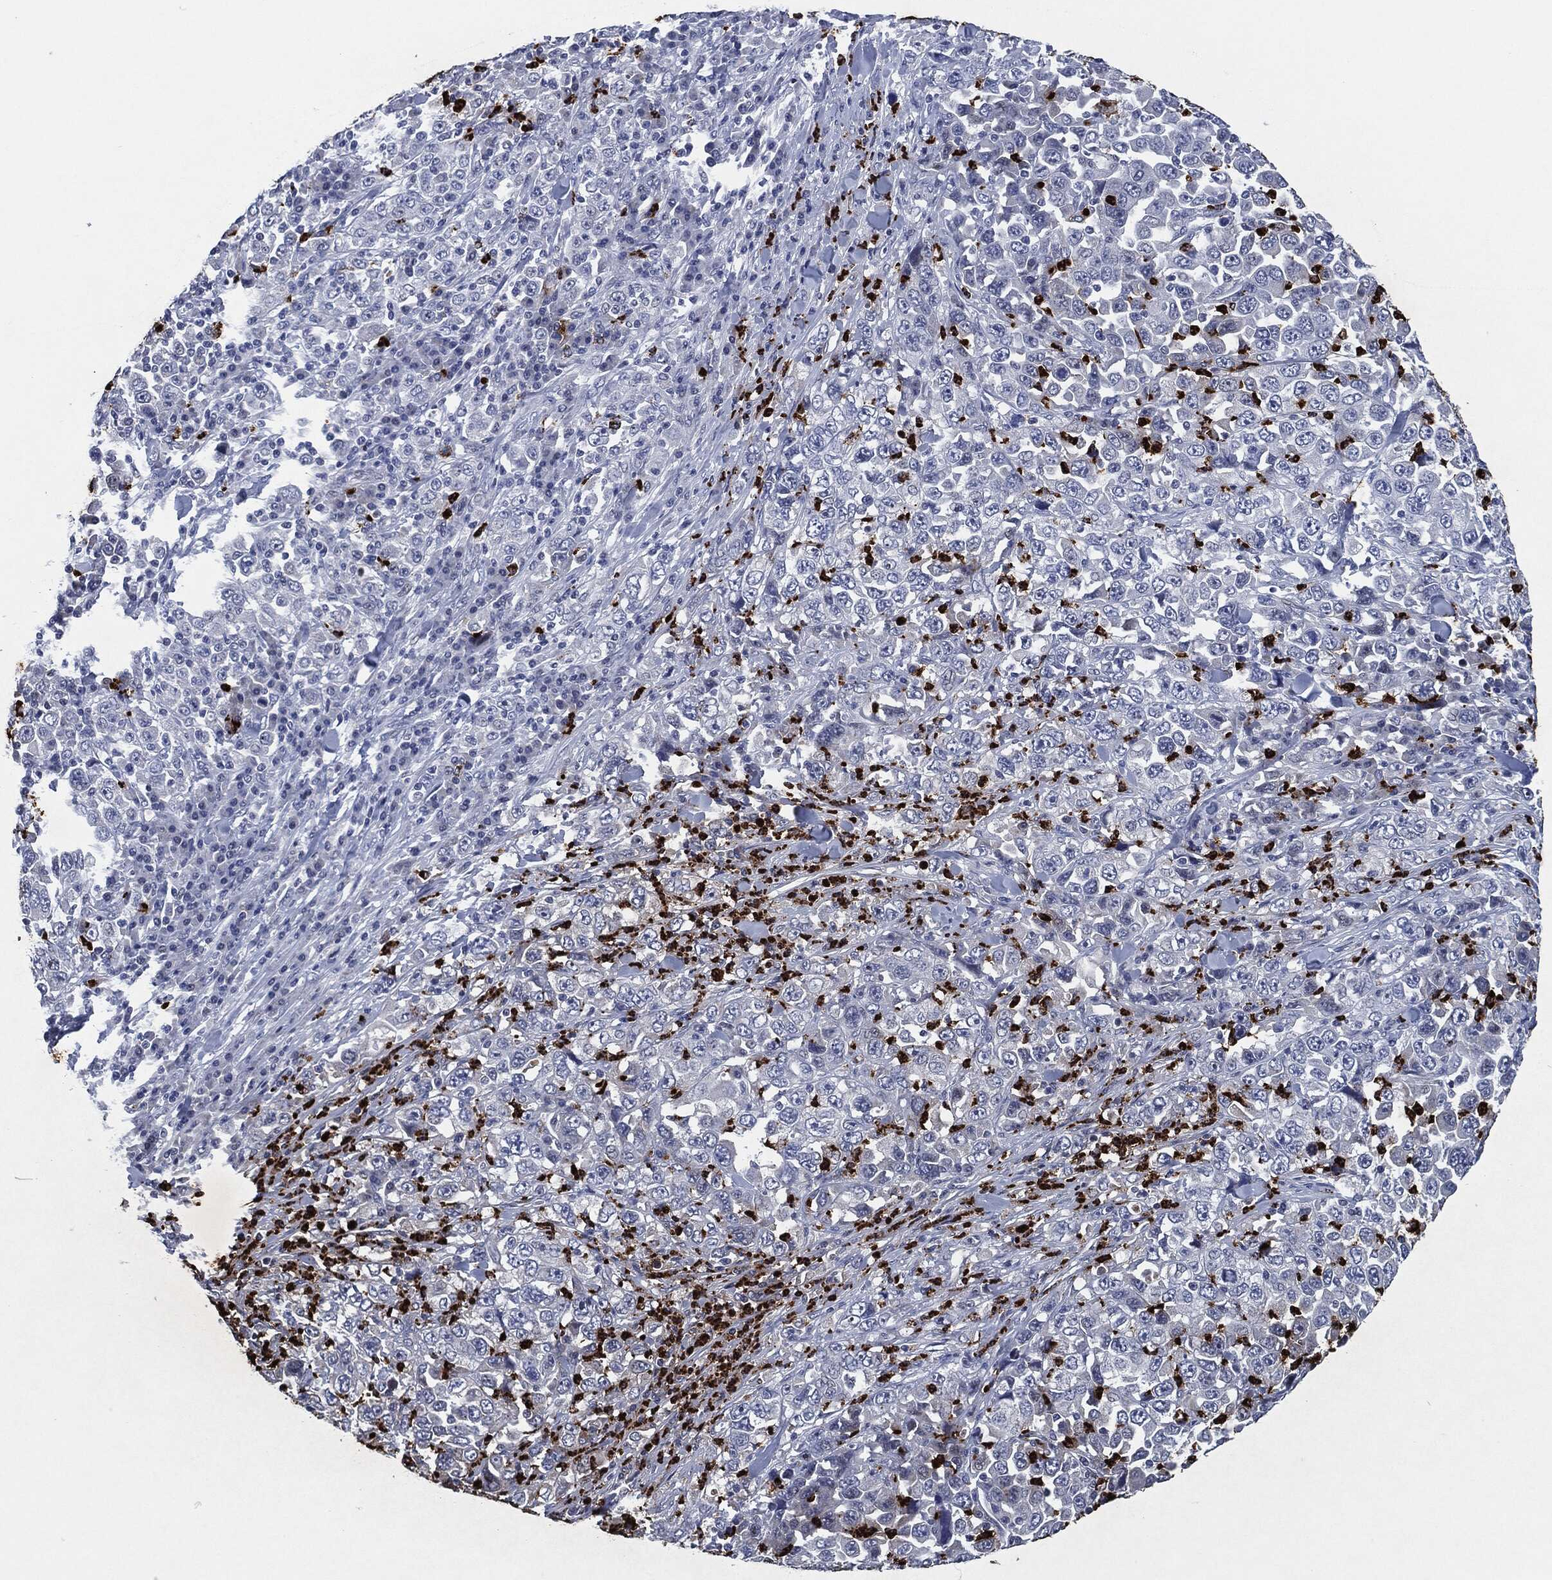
{"staining": {"intensity": "negative", "quantity": "none", "location": "none"}, "tissue": "stomach cancer", "cell_type": "Tumor cells", "image_type": "cancer", "snomed": [{"axis": "morphology", "description": "Normal tissue, NOS"}, {"axis": "morphology", "description": "Adenocarcinoma, NOS"}, {"axis": "topography", "description": "Stomach, upper"}, {"axis": "topography", "description": "Stomach"}], "caption": "The photomicrograph exhibits no significant expression in tumor cells of stomach cancer.", "gene": "MPO", "patient": {"sex": "male", "age": 59}}